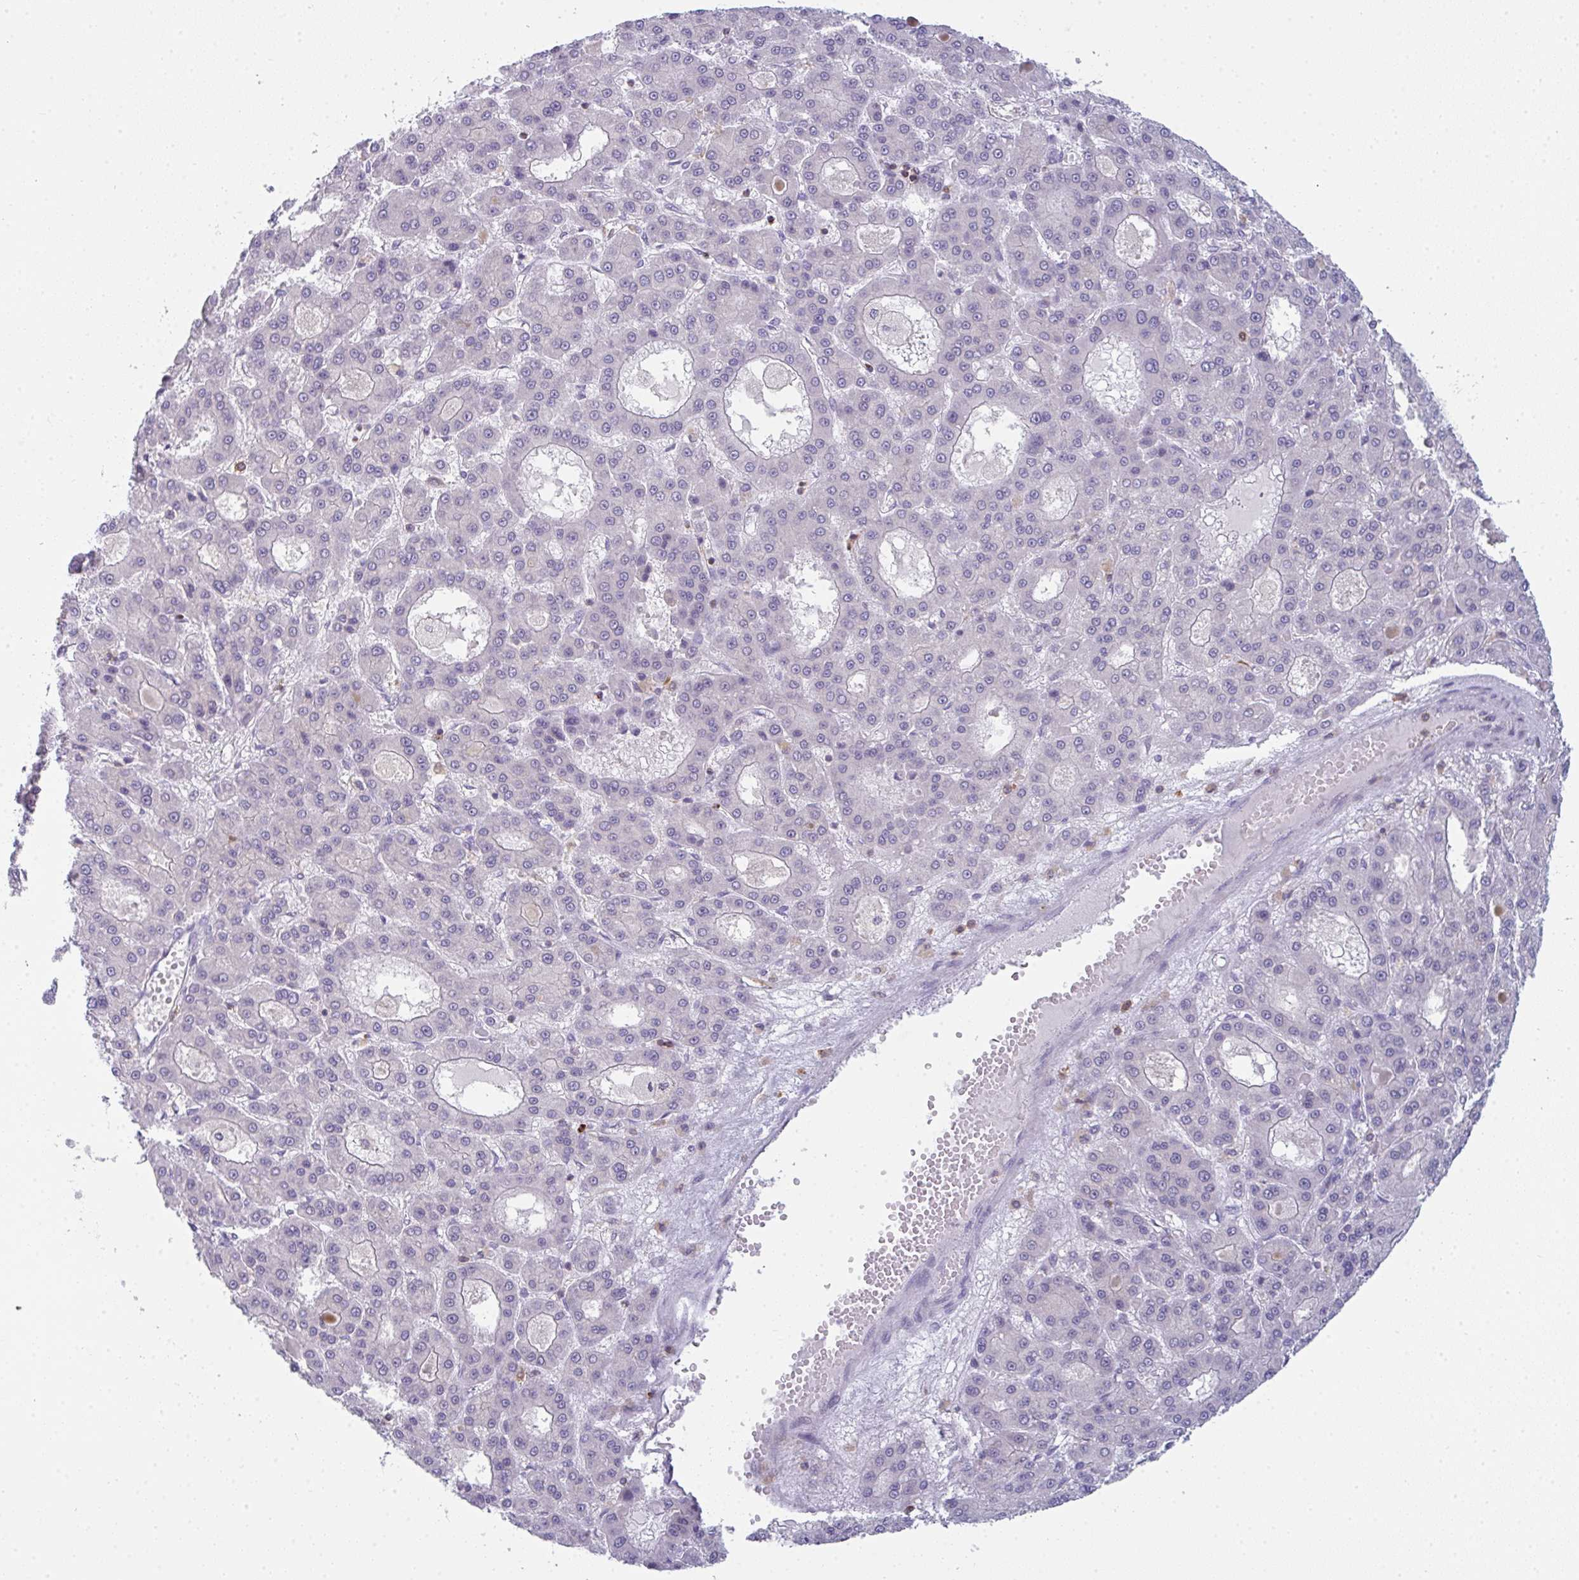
{"staining": {"intensity": "negative", "quantity": "none", "location": "none"}, "tissue": "liver cancer", "cell_type": "Tumor cells", "image_type": "cancer", "snomed": [{"axis": "morphology", "description": "Carcinoma, Hepatocellular, NOS"}, {"axis": "topography", "description": "Liver"}], "caption": "DAB (3,3'-diaminobenzidine) immunohistochemical staining of human liver hepatocellular carcinoma demonstrates no significant positivity in tumor cells.", "gene": "CD80", "patient": {"sex": "male", "age": 70}}